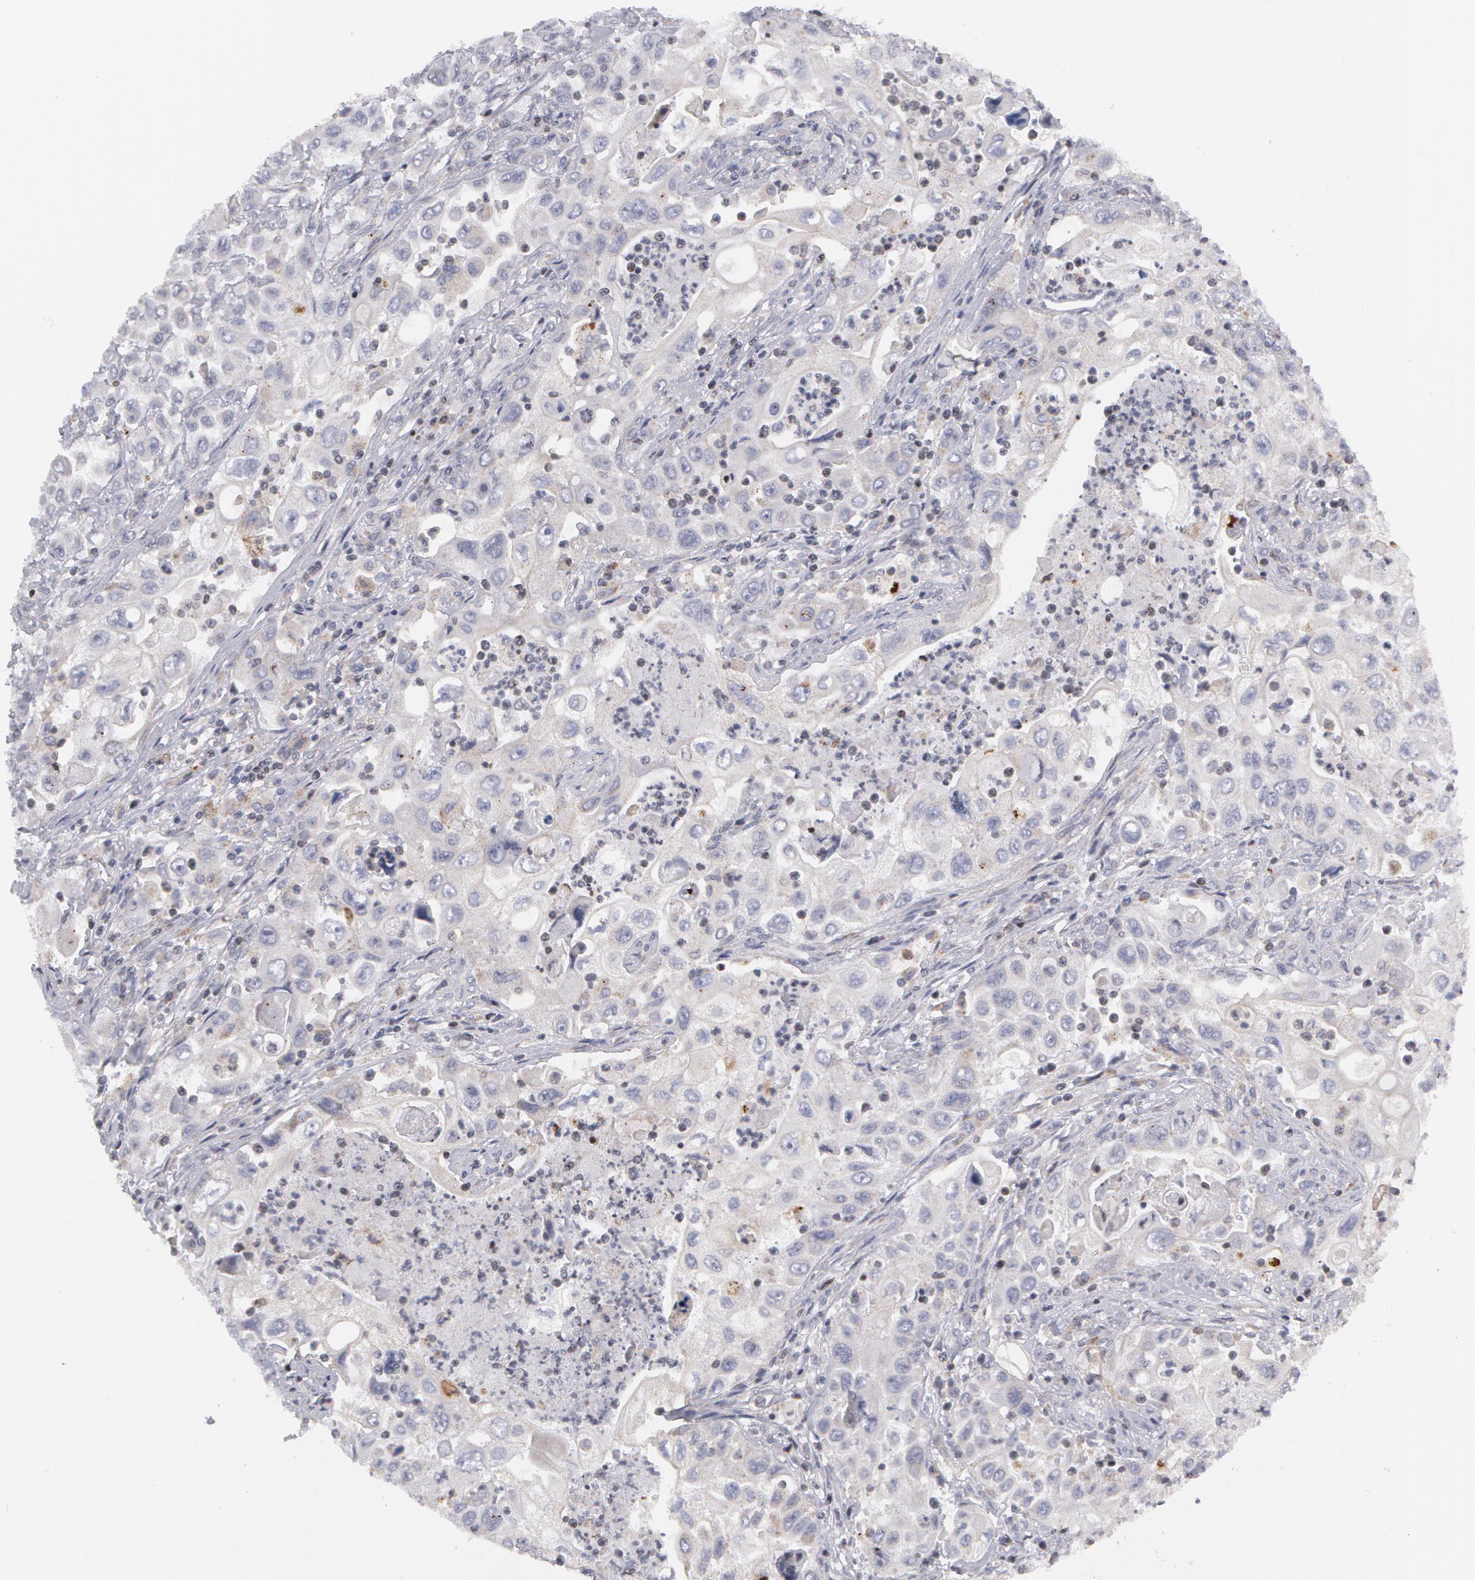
{"staining": {"intensity": "negative", "quantity": "none", "location": "none"}, "tissue": "pancreatic cancer", "cell_type": "Tumor cells", "image_type": "cancer", "snomed": [{"axis": "morphology", "description": "Adenocarcinoma, NOS"}, {"axis": "topography", "description": "Pancreas"}], "caption": "Histopathology image shows no protein expression in tumor cells of pancreatic cancer (adenocarcinoma) tissue.", "gene": "ERBB2", "patient": {"sex": "male", "age": 70}}